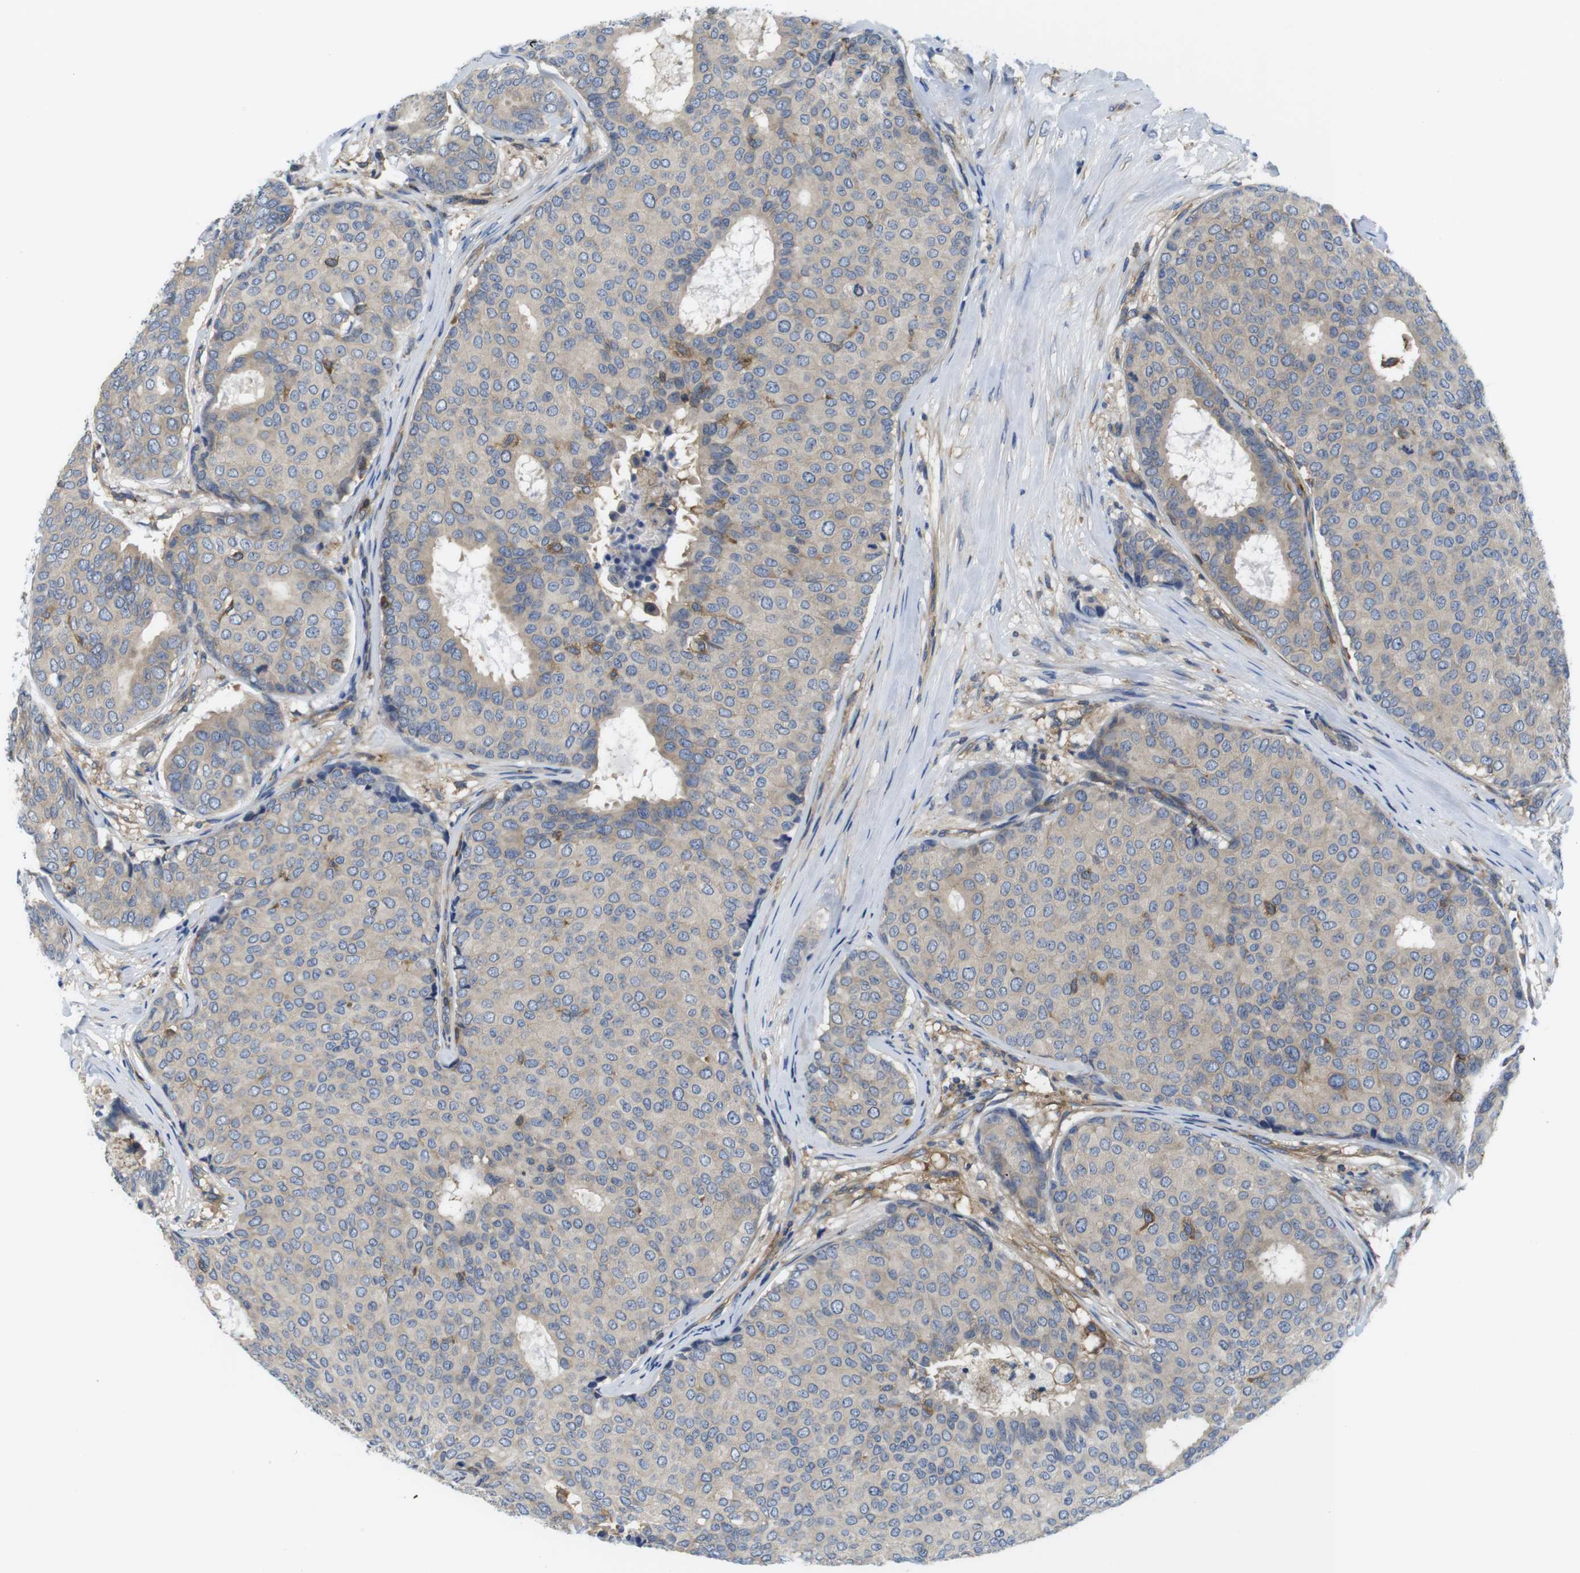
{"staining": {"intensity": "weak", "quantity": "25%-75%", "location": "cytoplasmic/membranous"}, "tissue": "breast cancer", "cell_type": "Tumor cells", "image_type": "cancer", "snomed": [{"axis": "morphology", "description": "Duct carcinoma"}, {"axis": "topography", "description": "Breast"}], "caption": "Intraductal carcinoma (breast) was stained to show a protein in brown. There is low levels of weak cytoplasmic/membranous positivity in approximately 25%-75% of tumor cells.", "gene": "HERPUD2", "patient": {"sex": "female", "age": 75}}